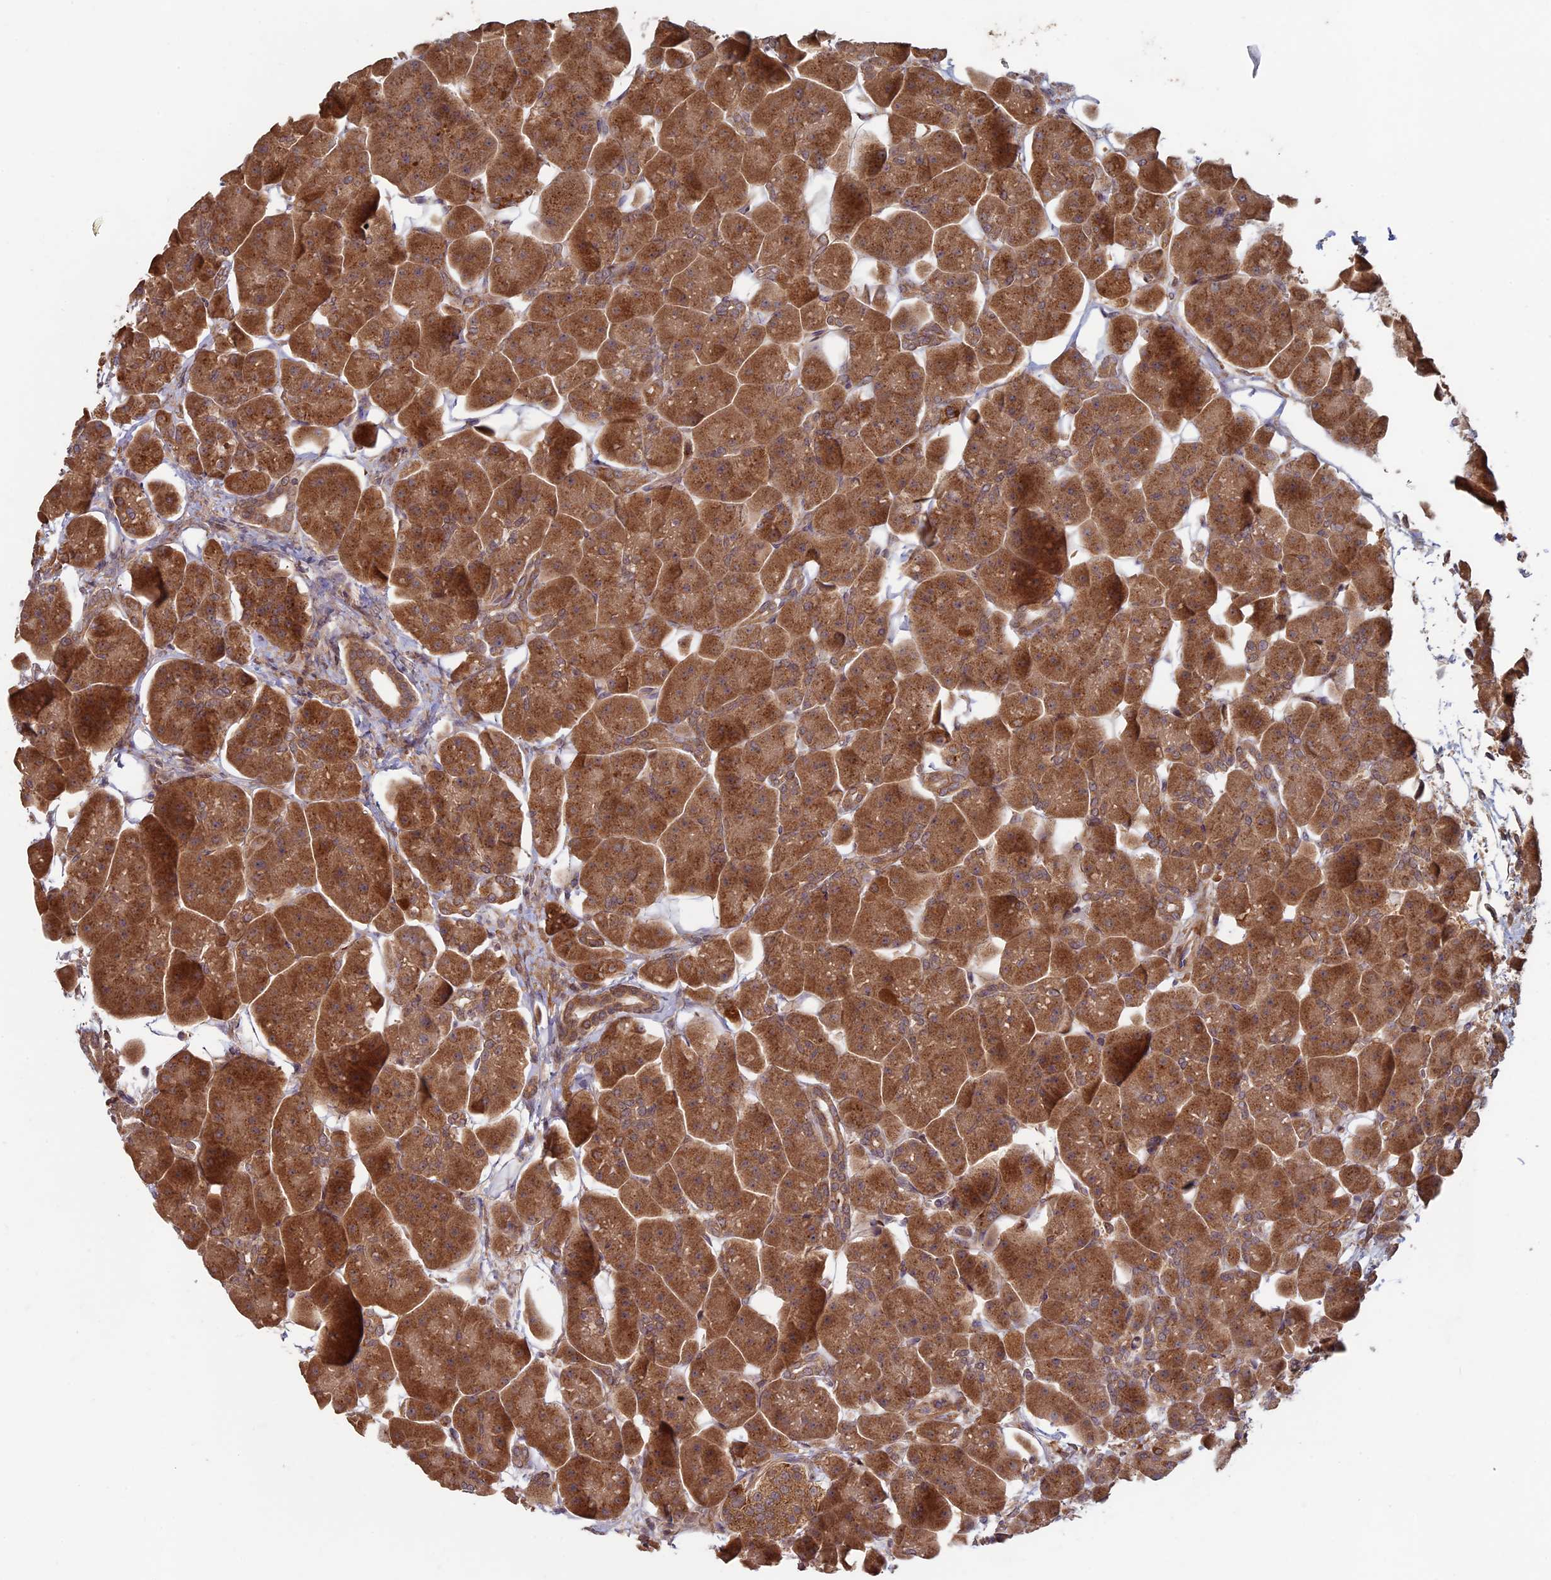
{"staining": {"intensity": "moderate", "quantity": ">75%", "location": "cytoplasmic/membranous"}, "tissue": "pancreas", "cell_type": "Exocrine glandular cells", "image_type": "normal", "snomed": [{"axis": "morphology", "description": "Normal tissue, NOS"}, {"axis": "topography", "description": "Pancreas"}], "caption": "Pancreas stained with DAB (3,3'-diaminobenzidine) immunohistochemistry shows medium levels of moderate cytoplasmic/membranous expression in about >75% of exocrine glandular cells. The staining is performed using DAB (3,3'-diaminobenzidine) brown chromogen to label protein expression. The nuclei are counter-stained blue using hematoxylin.", "gene": "RCCD1", "patient": {"sex": "male", "age": 66}}